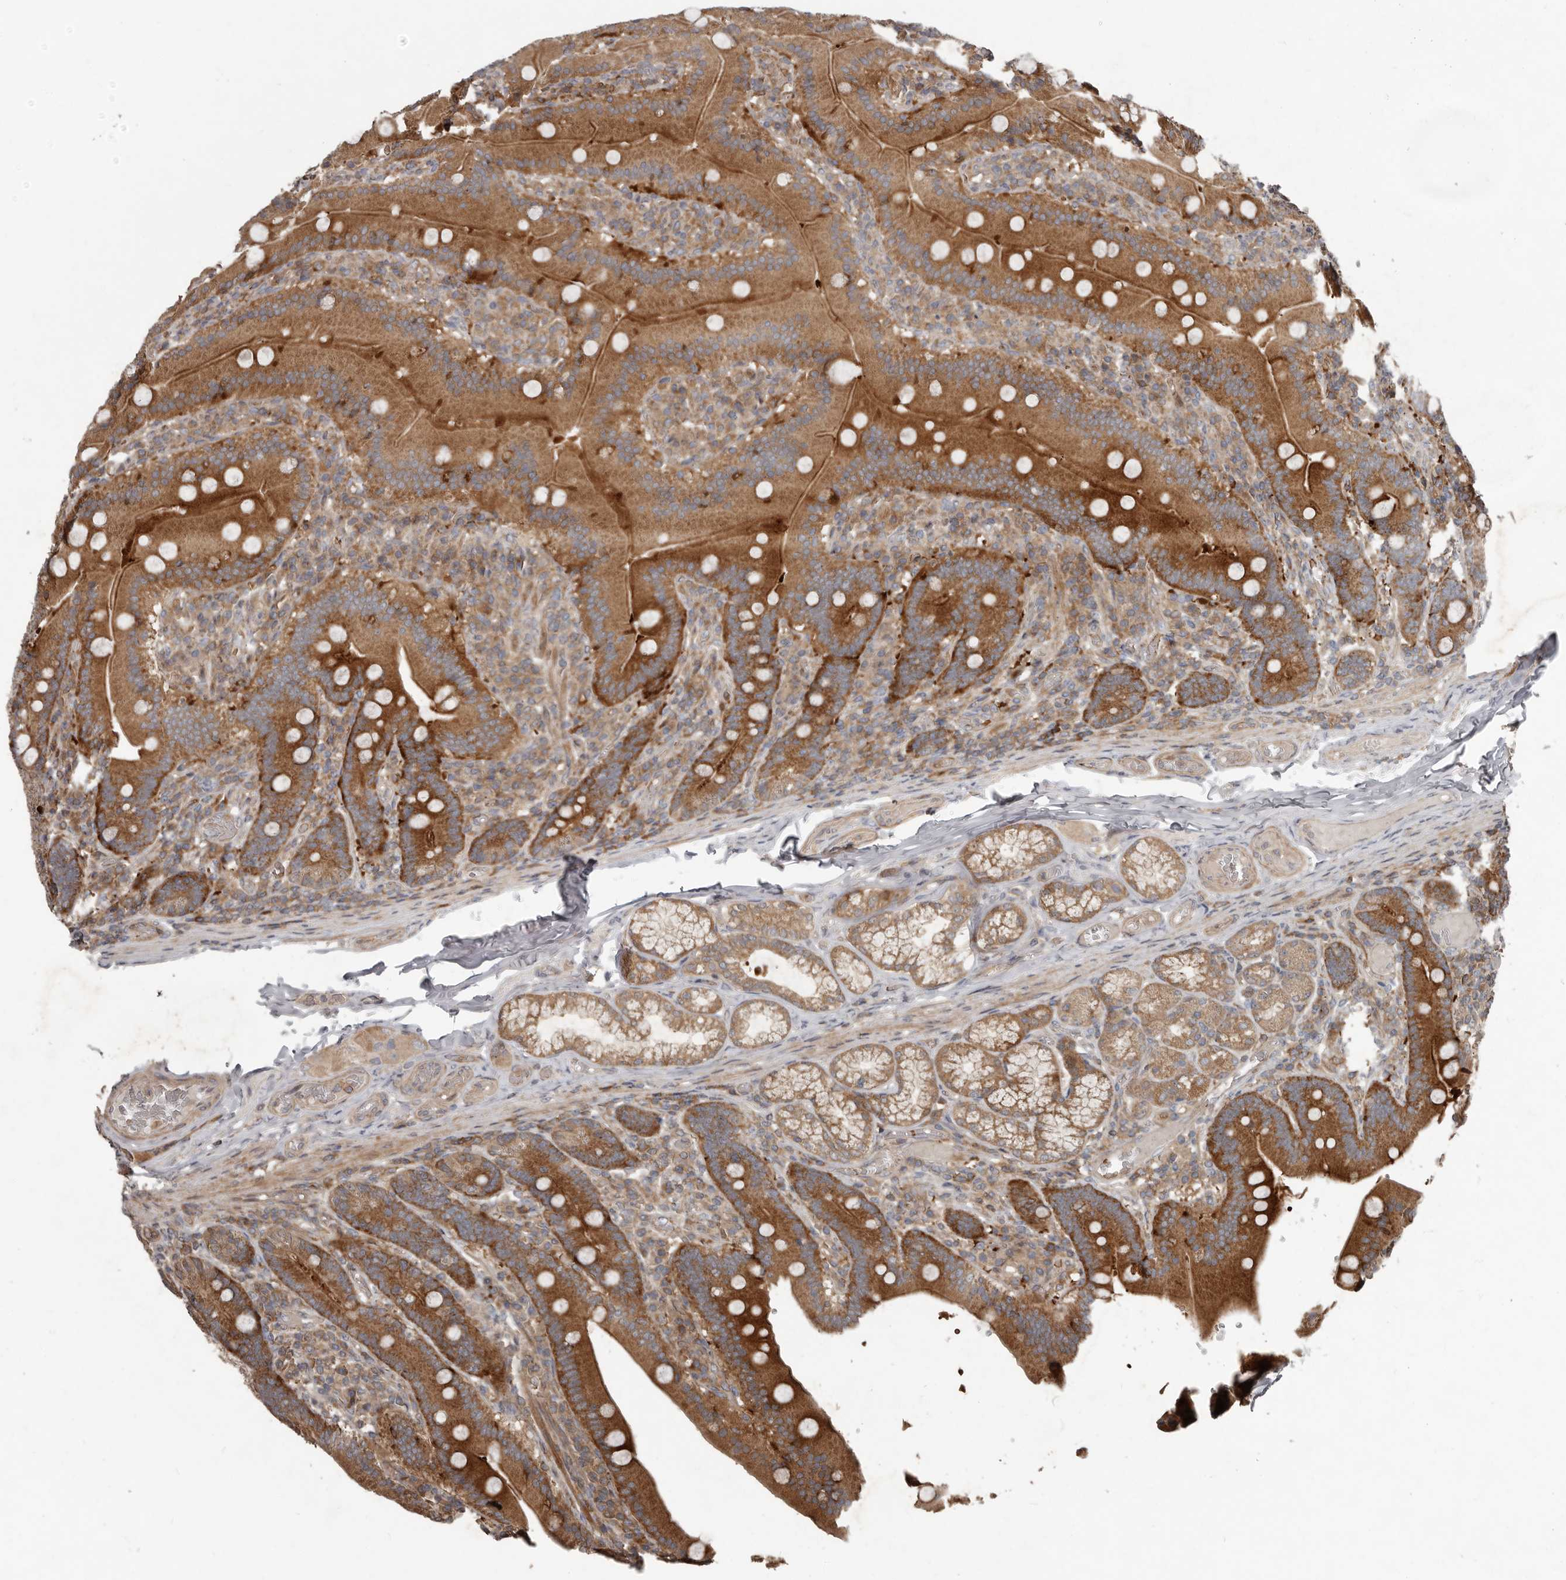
{"staining": {"intensity": "strong", "quantity": ">75%", "location": "cytoplasmic/membranous"}, "tissue": "duodenum", "cell_type": "Glandular cells", "image_type": "normal", "snomed": [{"axis": "morphology", "description": "Normal tissue, NOS"}, {"axis": "topography", "description": "Duodenum"}], "caption": "Strong cytoplasmic/membranous protein expression is identified in about >75% of glandular cells in duodenum.", "gene": "FBXO31", "patient": {"sex": "female", "age": 62}}